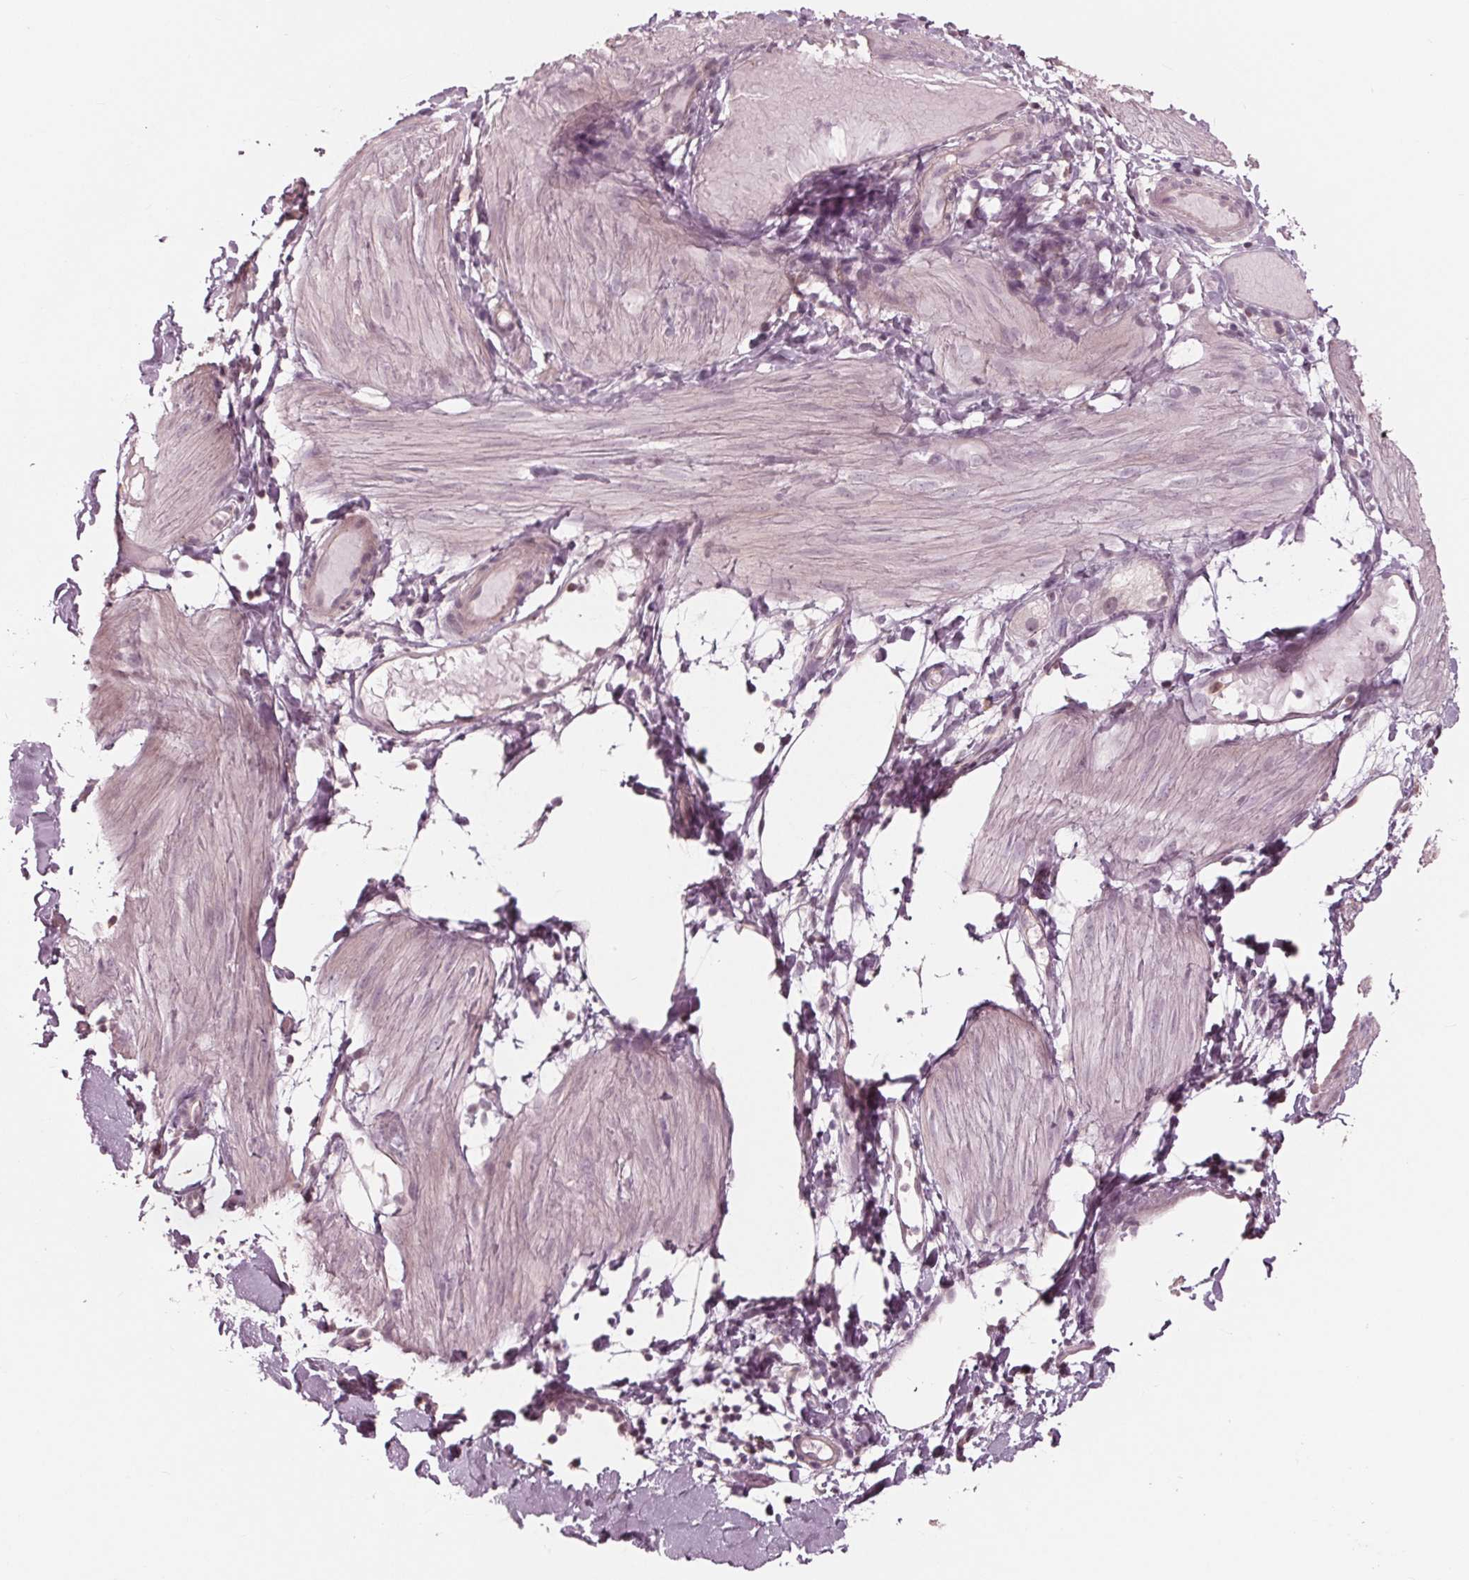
{"staining": {"intensity": "negative", "quantity": "none", "location": "none"}, "tissue": "adipose tissue", "cell_type": "Adipocytes", "image_type": "normal", "snomed": [{"axis": "morphology", "description": "Normal tissue, NOS"}, {"axis": "topography", "description": "Gallbladder"}, {"axis": "topography", "description": "Peripheral nerve tissue"}], "caption": "The micrograph exhibits no significant expression in adipocytes of adipose tissue.", "gene": "ING3", "patient": {"sex": "female", "age": 45}}